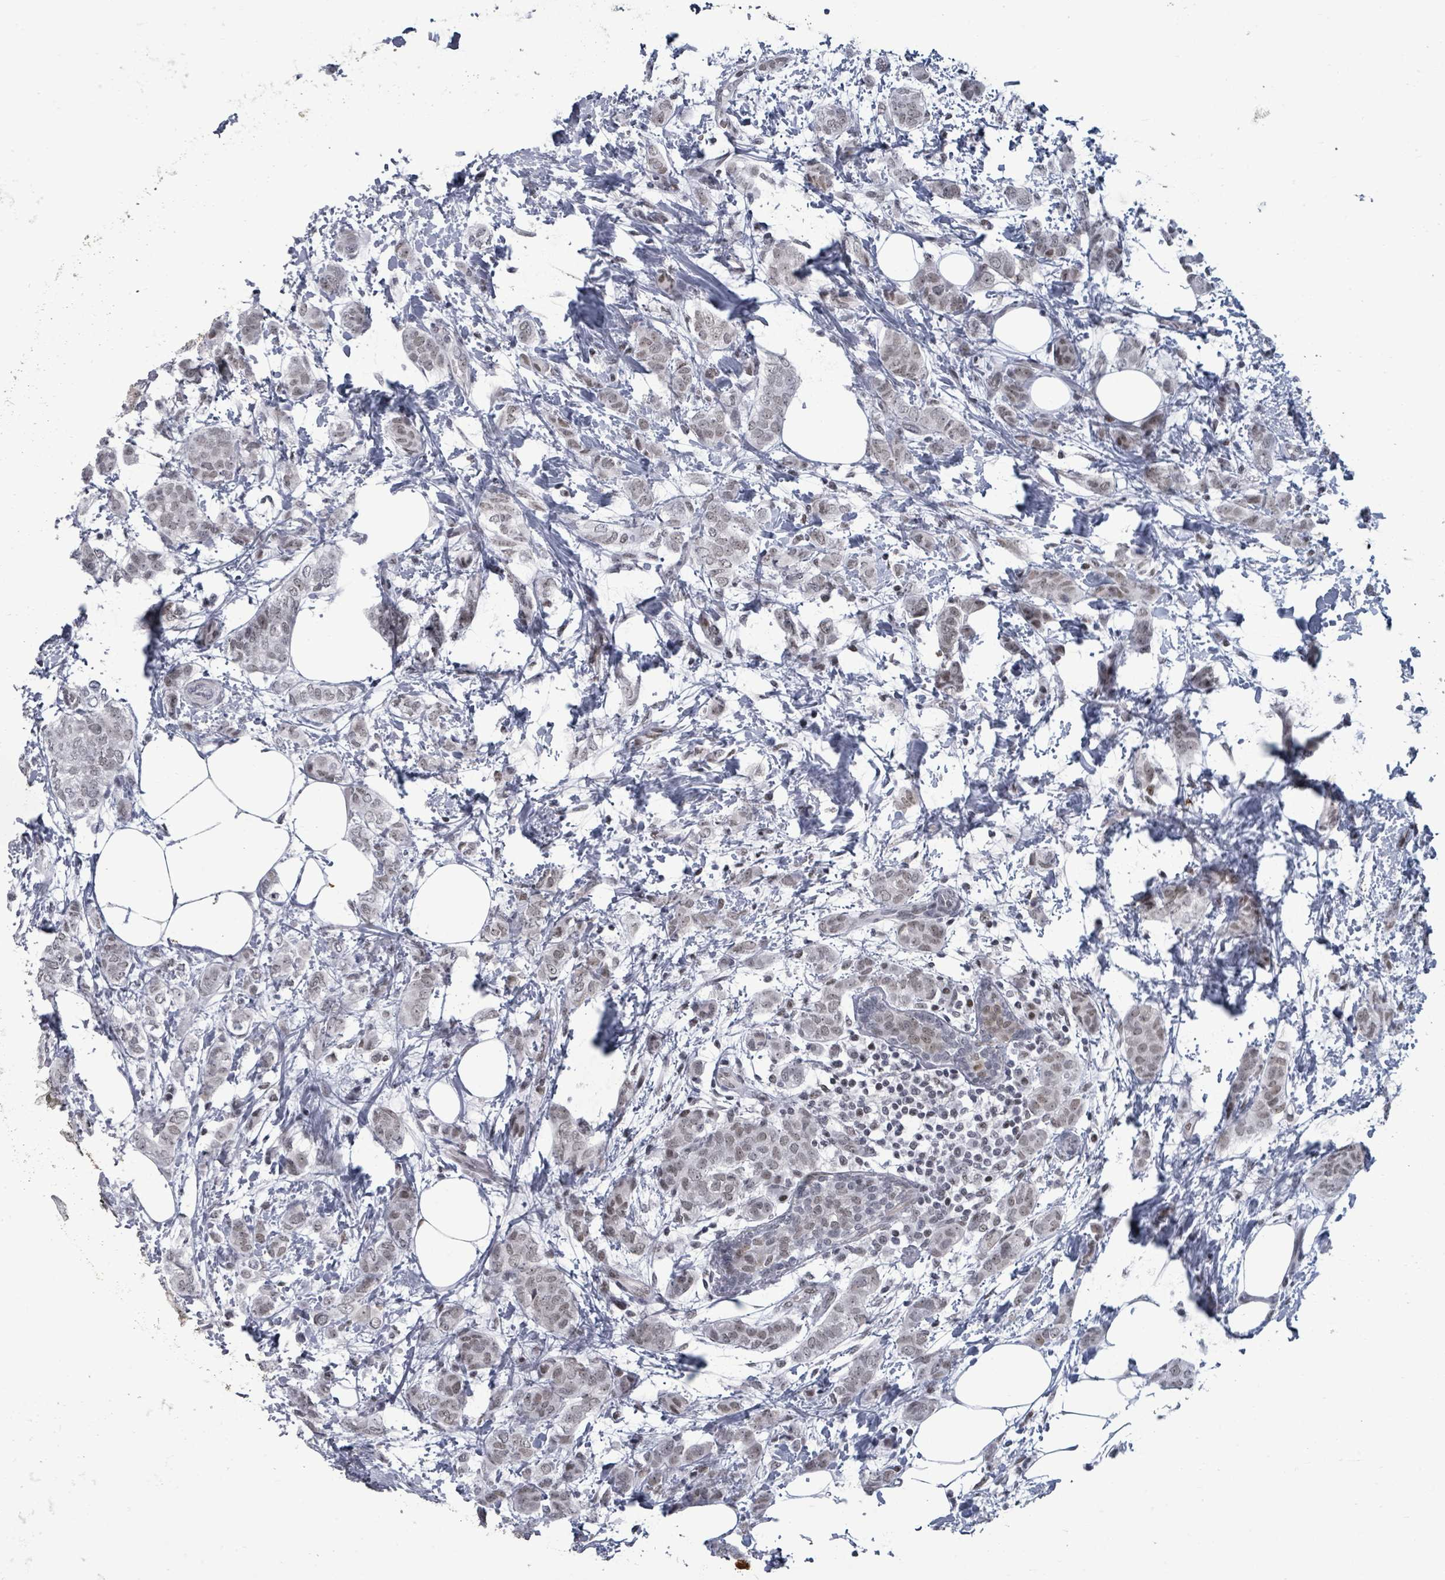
{"staining": {"intensity": "weak", "quantity": "25%-75%", "location": "nuclear"}, "tissue": "breast cancer", "cell_type": "Tumor cells", "image_type": "cancer", "snomed": [{"axis": "morphology", "description": "Duct carcinoma"}, {"axis": "topography", "description": "Breast"}], "caption": "Immunohistochemistry (IHC) photomicrograph of neoplastic tissue: human breast infiltrating ductal carcinoma stained using IHC displays low levels of weak protein expression localized specifically in the nuclear of tumor cells, appearing as a nuclear brown color.", "gene": "ERCC5", "patient": {"sex": "female", "age": 72}}